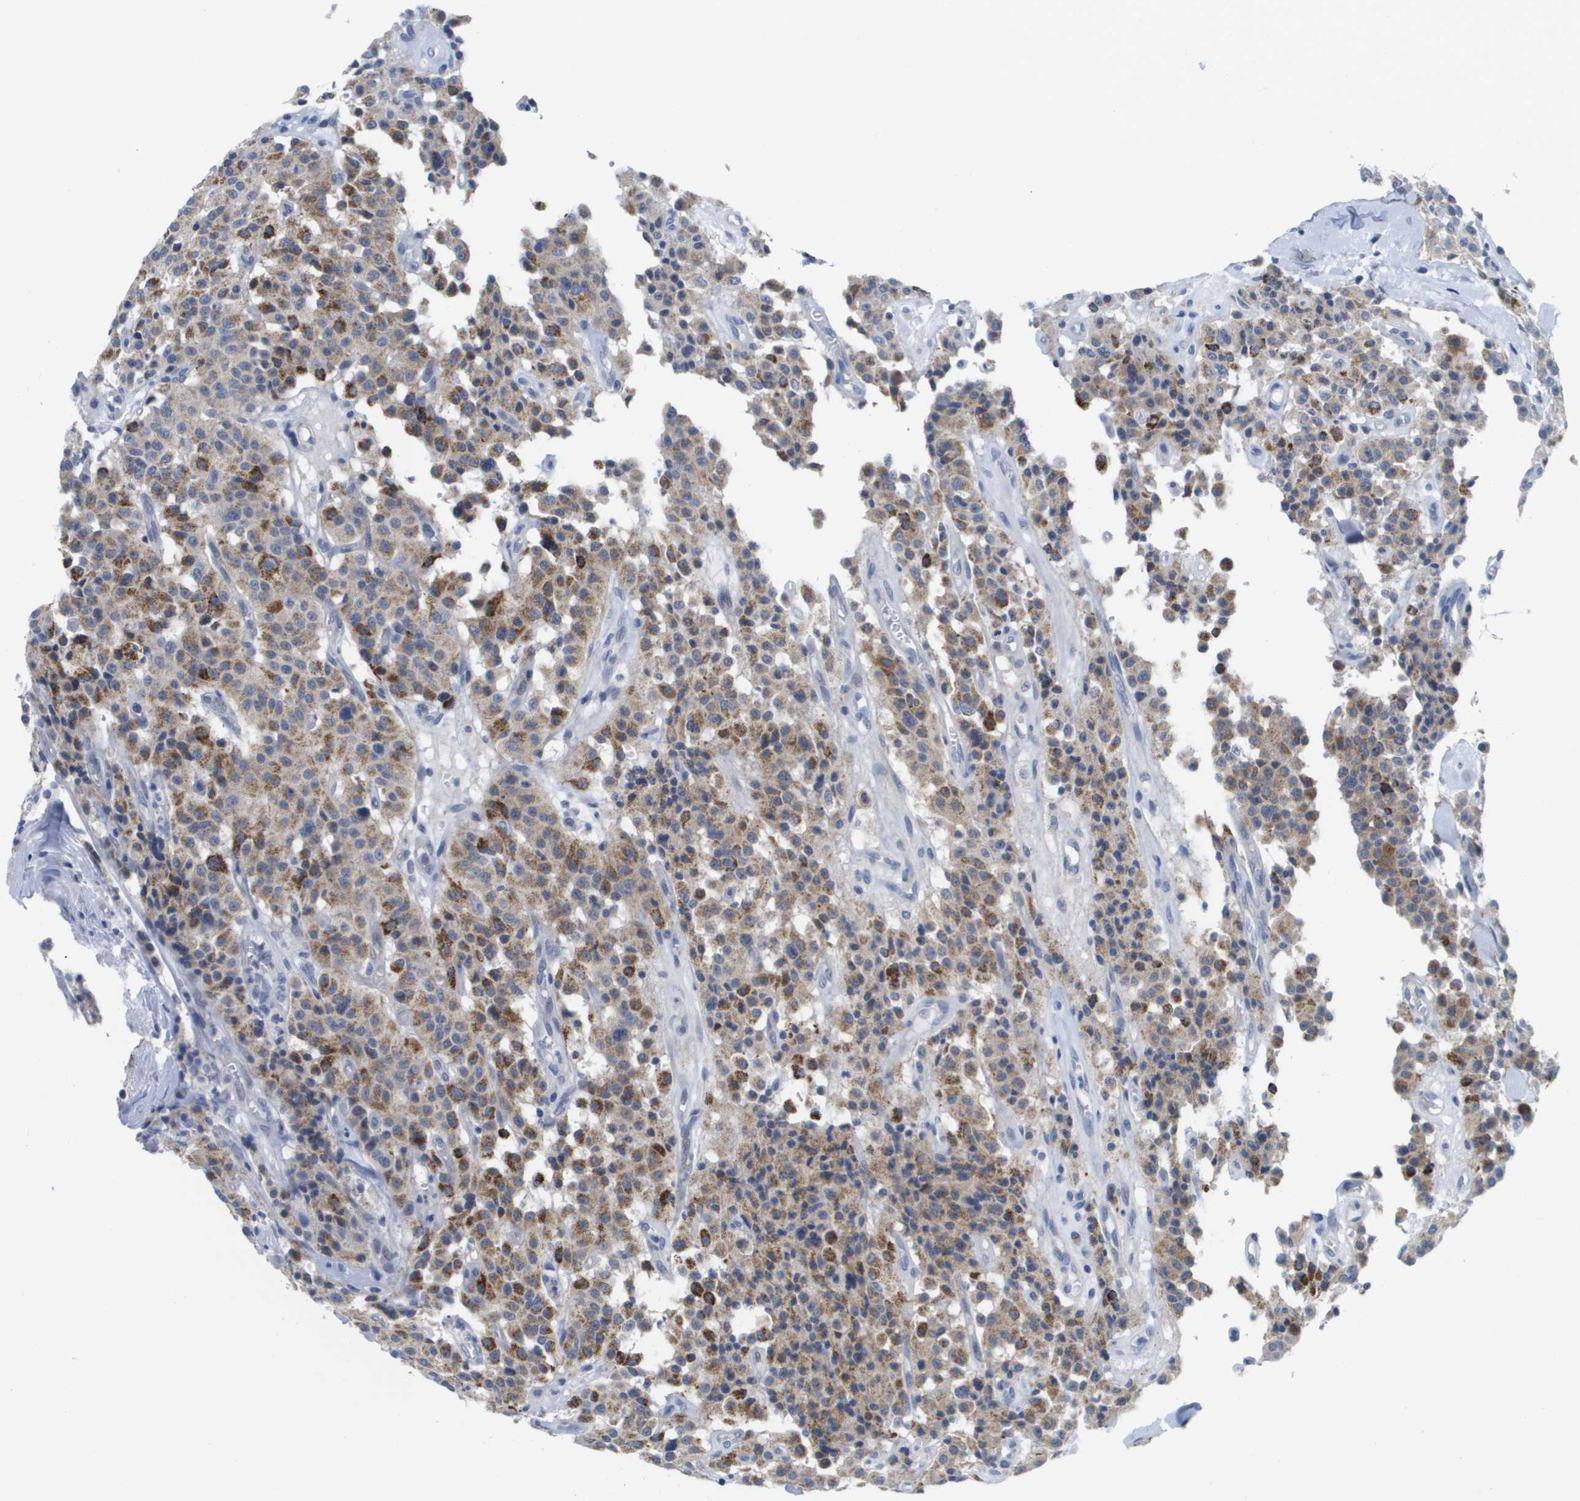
{"staining": {"intensity": "moderate", "quantity": ">75%", "location": "cytoplasmic/membranous"}, "tissue": "carcinoid", "cell_type": "Tumor cells", "image_type": "cancer", "snomed": [{"axis": "morphology", "description": "Carcinoid, malignant, NOS"}, {"axis": "topography", "description": "Lung"}], "caption": "Malignant carcinoid stained with DAB (3,3'-diaminobenzidine) IHC displays medium levels of moderate cytoplasmic/membranous positivity in approximately >75% of tumor cells. (DAB IHC, brown staining for protein, blue staining for nuclei).", "gene": "PDE4A", "patient": {"sex": "male", "age": 30}}